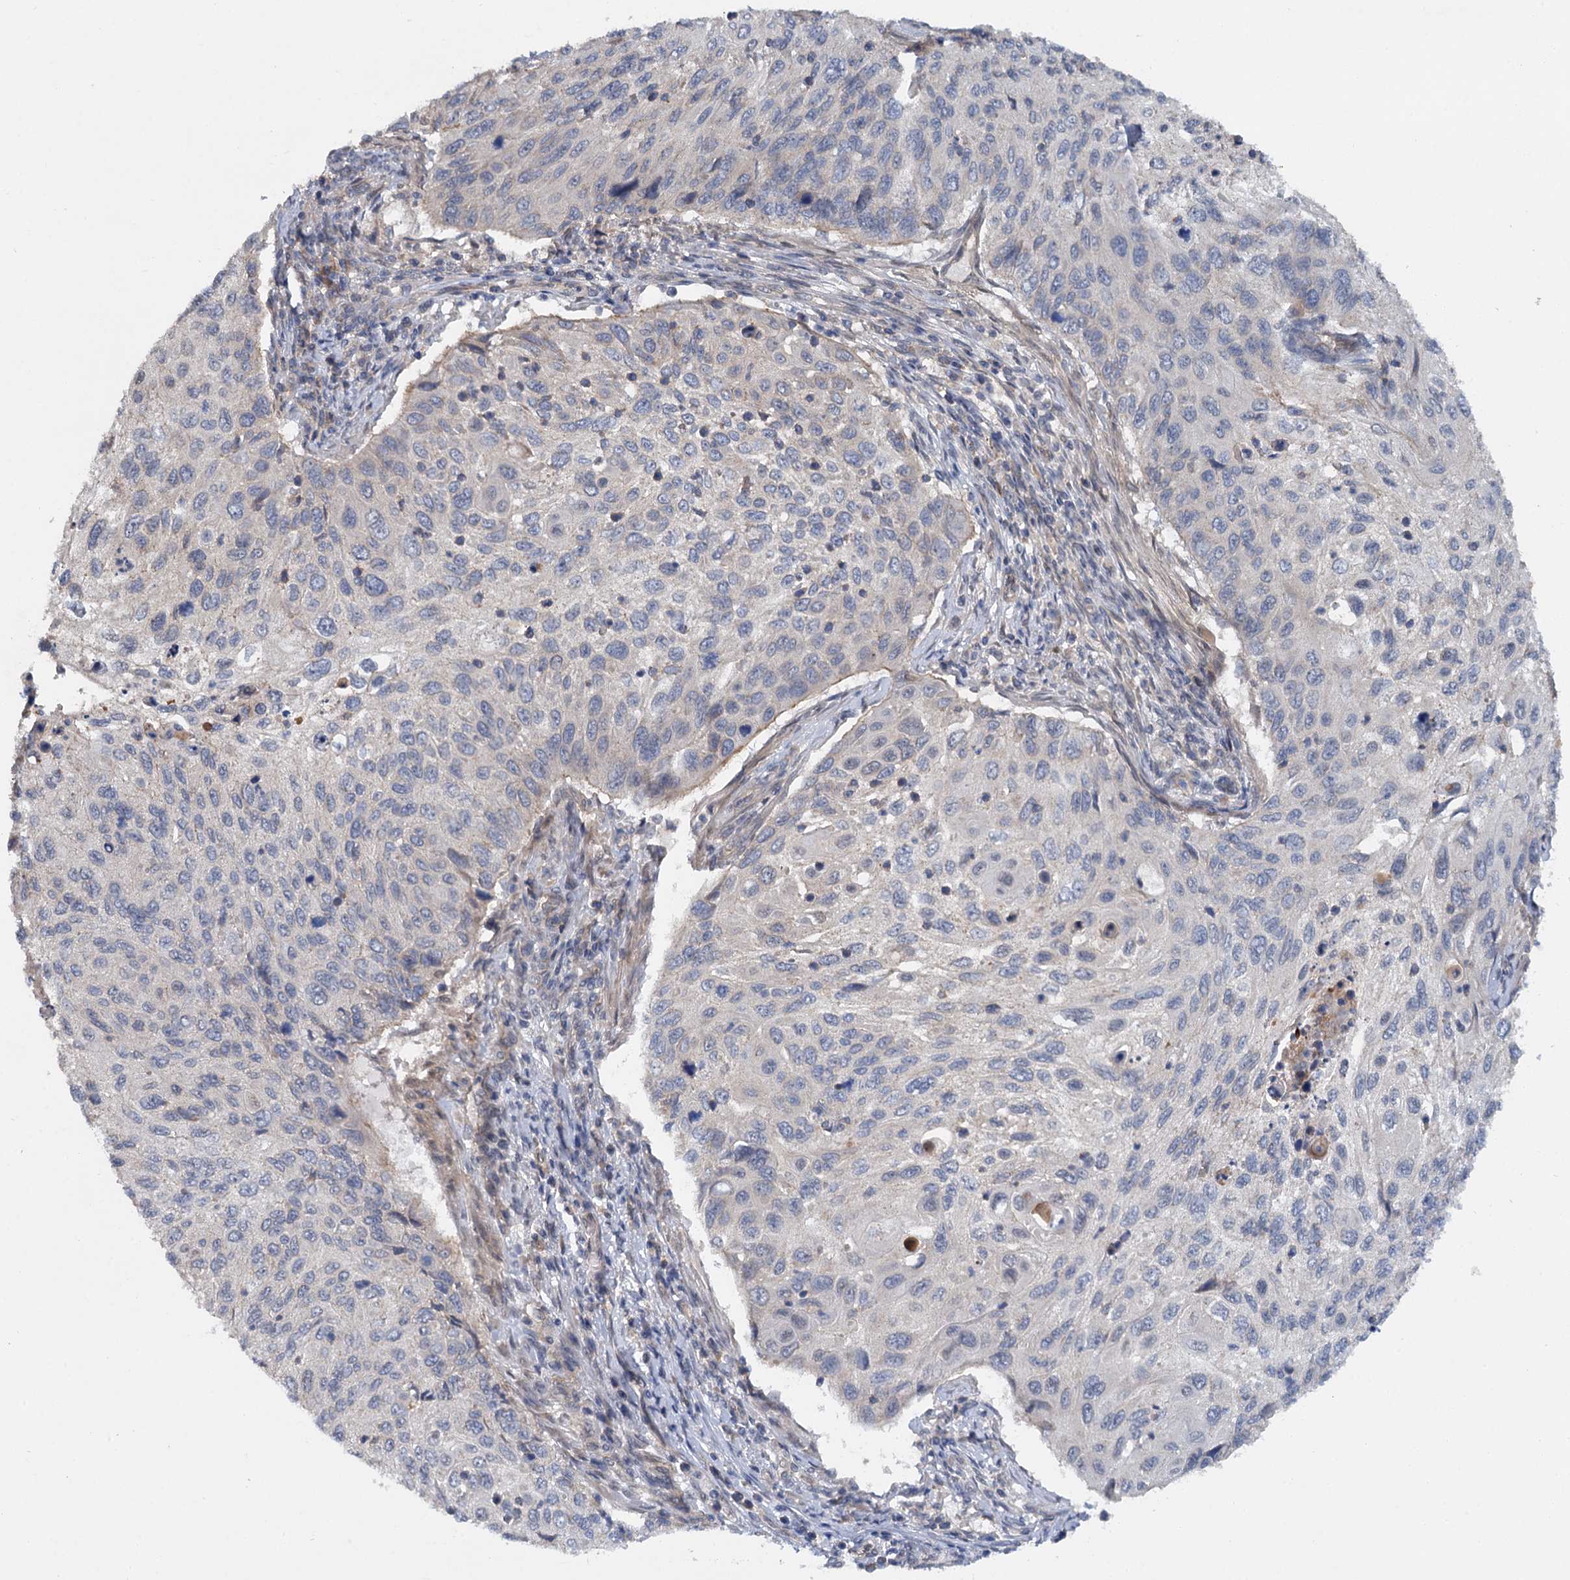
{"staining": {"intensity": "negative", "quantity": "none", "location": "none"}, "tissue": "cervical cancer", "cell_type": "Tumor cells", "image_type": "cancer", "snomed": [{"axis": "morphology", "description": "Squamous cell carcinoma, NOS"}, {"axis": "topography", "description": "Cervix"}], "caption": "Immunohistochemical staining of cervical cancer demonstrates no significant expression in tumor cells.", "gene": "ZNF324", "patient": {"sex": "female", "age": 70}}